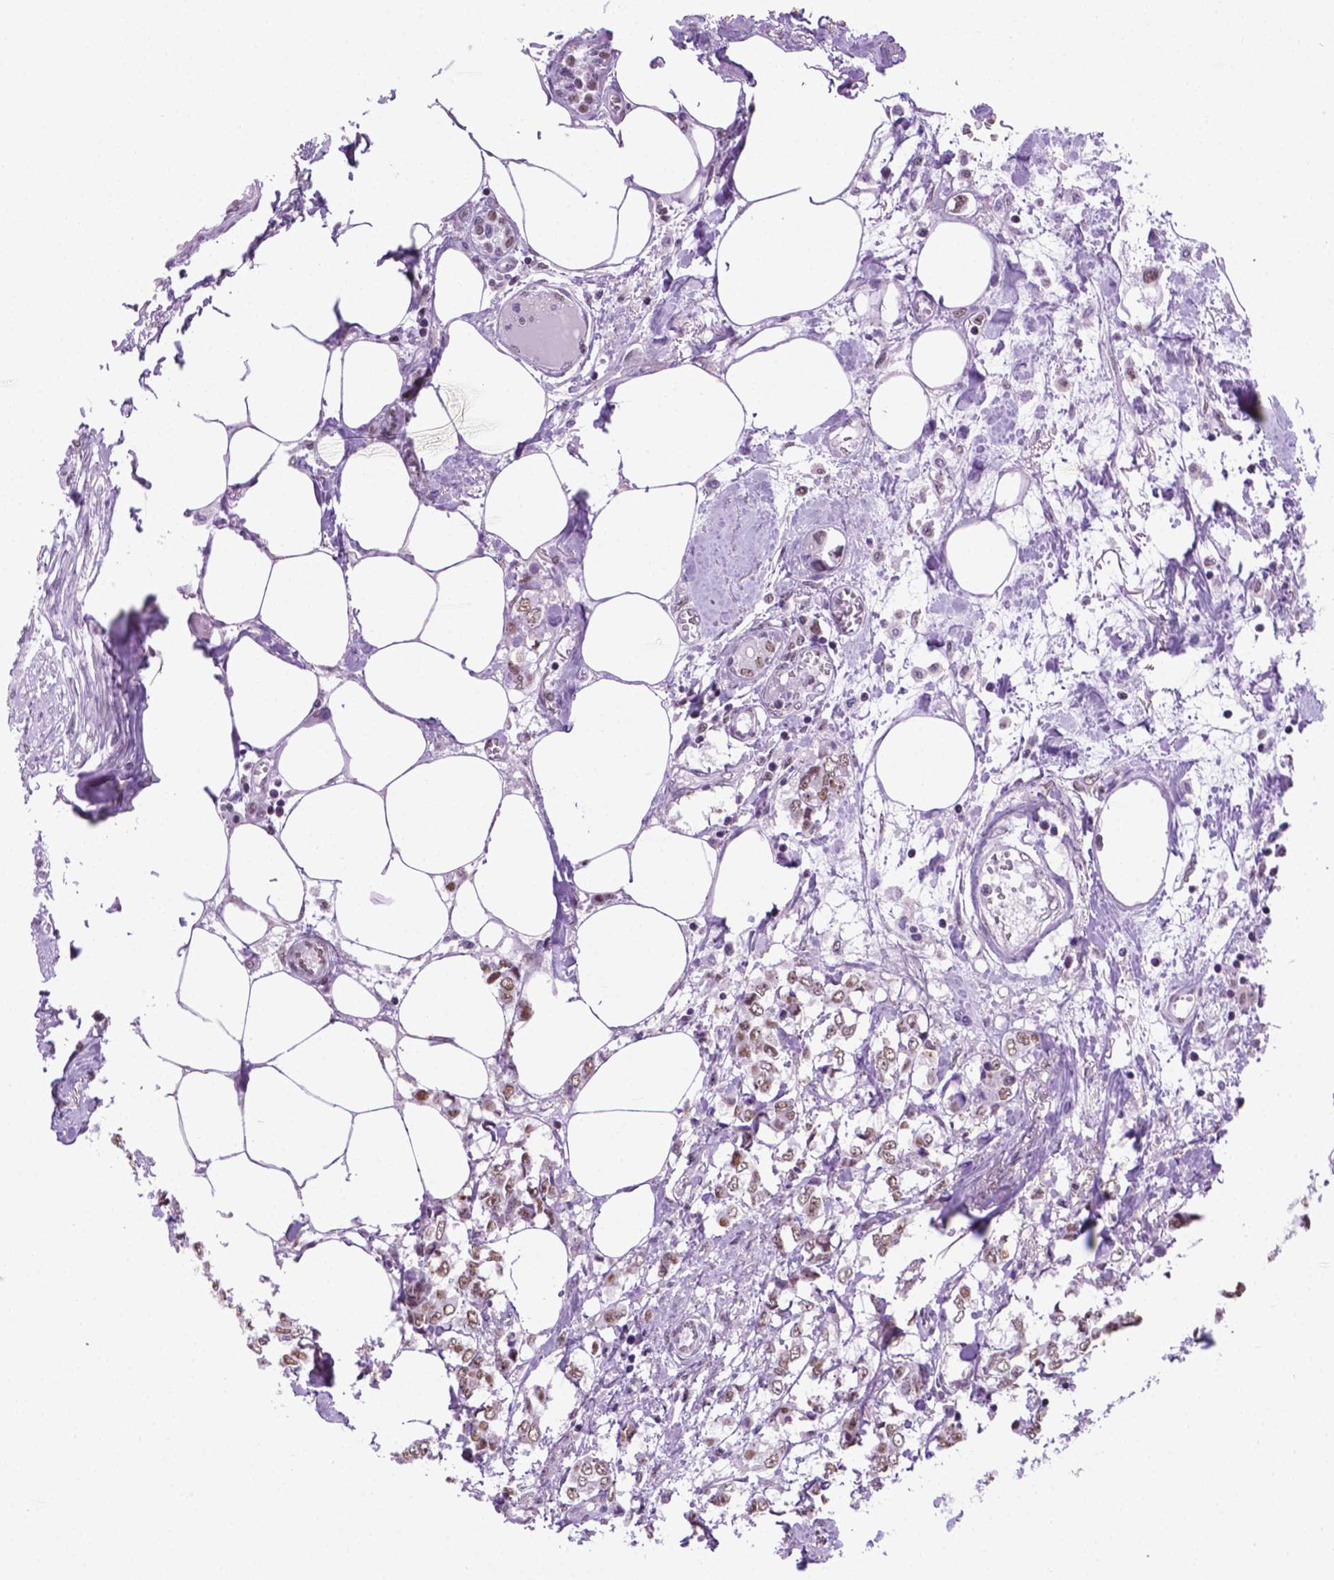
{"staining": {"intensity": "weak", "quantity": ">75%", "location": "nuclear"}, "tissue": "breast cancer", "cell_type": "Tumor cells", "image_type": "cancer", "snomed": [{"axis": "morphology", "description": "Duct carcinoma"}, {"axis": "topography", "description": "Breast"}], "caption": "IHC histopathology image of human breast infiltrating ductal carcinoma stained for a protein (brown), which demonstrates low levels of weak nuclear positivity in about >75% of tumor cells.", "gene": "ABI2", "patient": {"sex": "female", "age": 94}}